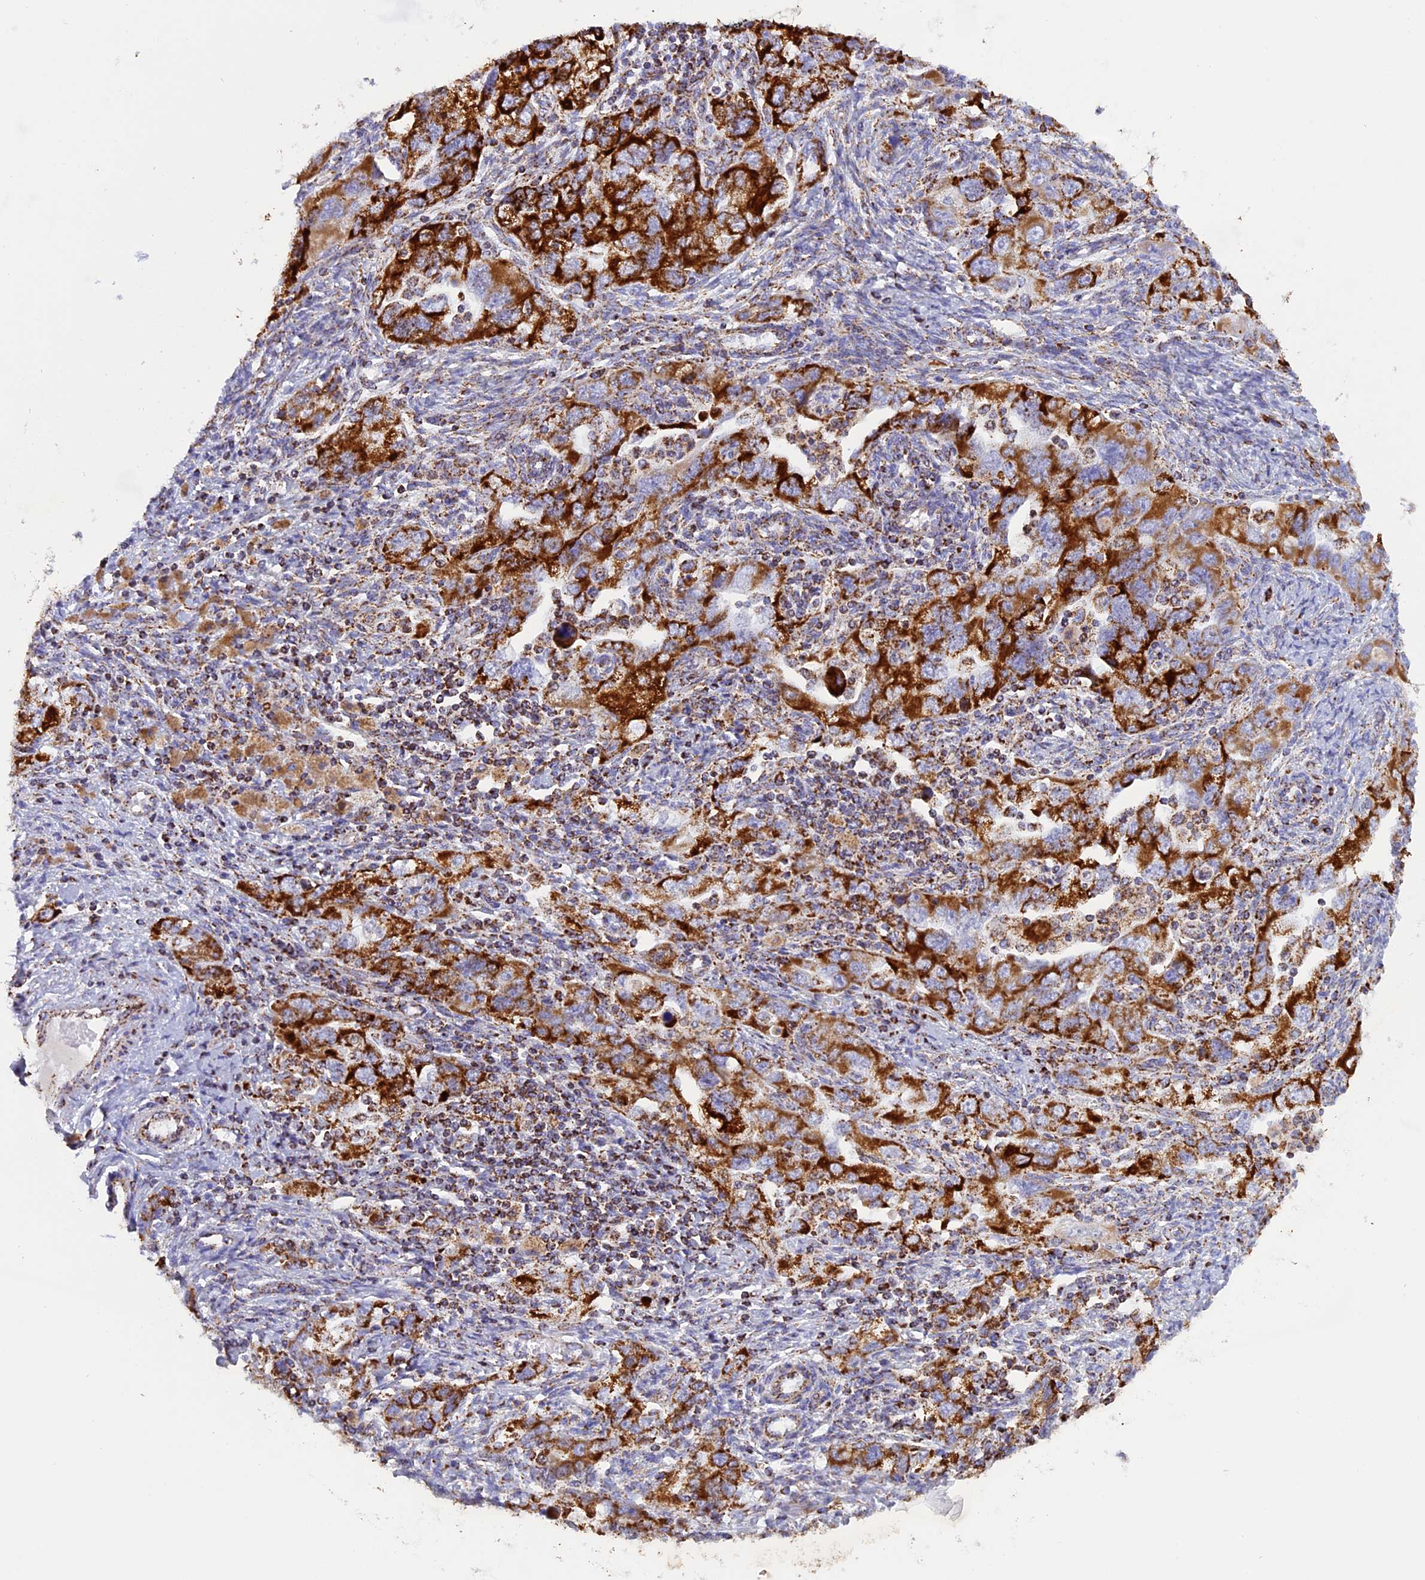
{"staining": {"intensity": "strong", "quantity": ">75%", "location": "cytoplasmic/membranous"}, "tissue": "ovarian cancer", "cell_type": "Tumor cells", "image_type": "cancer", "snomed": [{"axis": "morphology", "description": "Carcinoma, NOS"}, {"axis": "morphology", "description": "Cystadenocarcinoma, serous, NOS"}, {"axis": "topography", "description": "Ovary"}], "caption": "A brown stain labels strong cytoplasmic/membranous positivity of a protein in ovarian carcinoma tumor cells. The protein of interest is shown in brown color, while the nuclei are stained blue.", "gene": "KCNG1", "patient": {"sex": "female", "age": 69}}